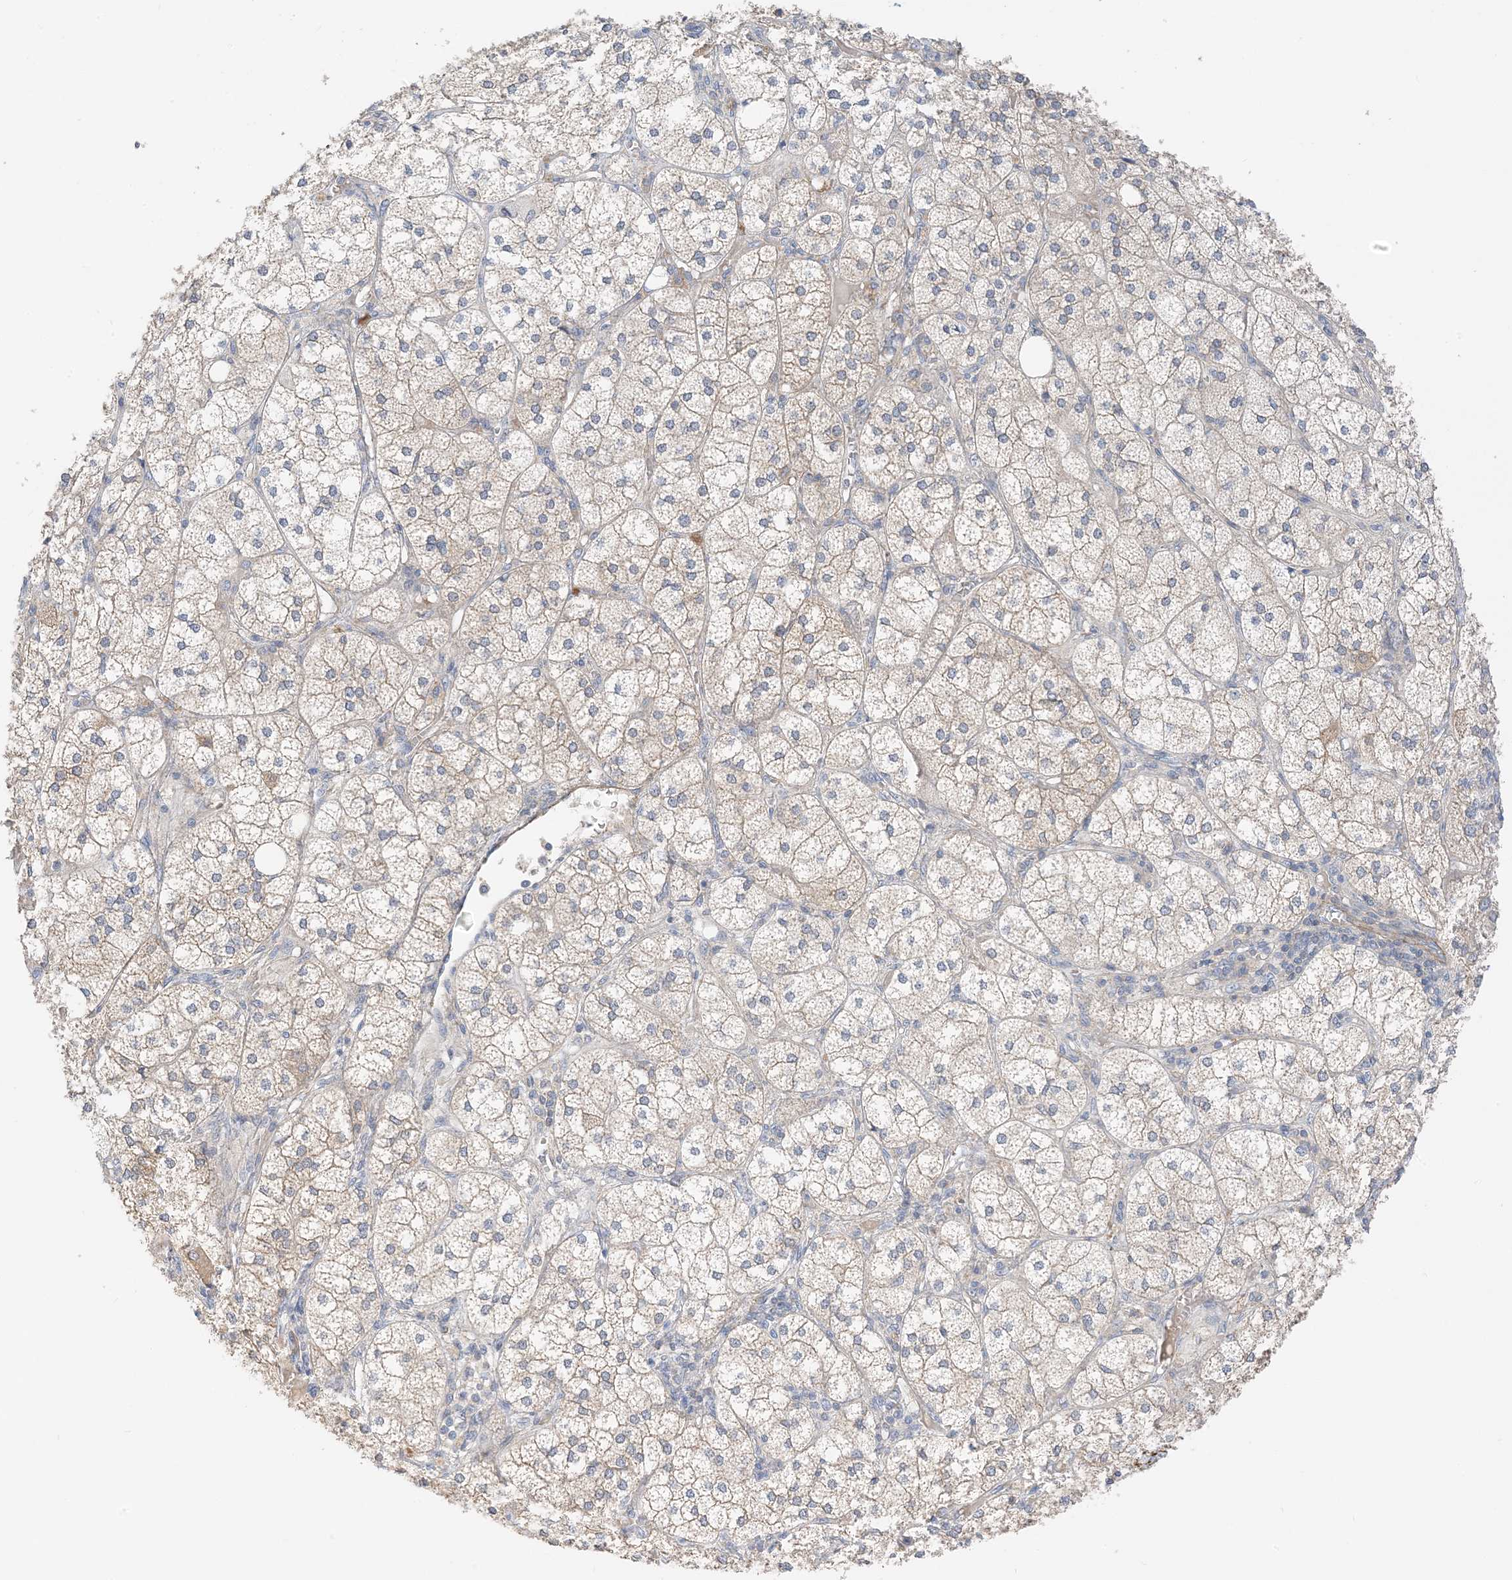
{"staining": {"intensity": "moderate", "quantity": "25%-75%", "location": "cytoplasmic/membranous"}, "tissue": "adrenal gland", "cell_type": "Glandular cells", "image_type": "normal", "snomed": [{"axis": "morphology", "description": "Normal tissue, NOS"}, {"axis": "topography", "description": "Adrenal gland"}], "caption": "Immunohistochemical staining of benign human adrenal gland demonstrates moderate cytoplasmic/membranous protein positivity in approximately 25%-75% of glandular cells.", "gene": "KIFBP", "patient": {"sex": "female", "age": 61}}